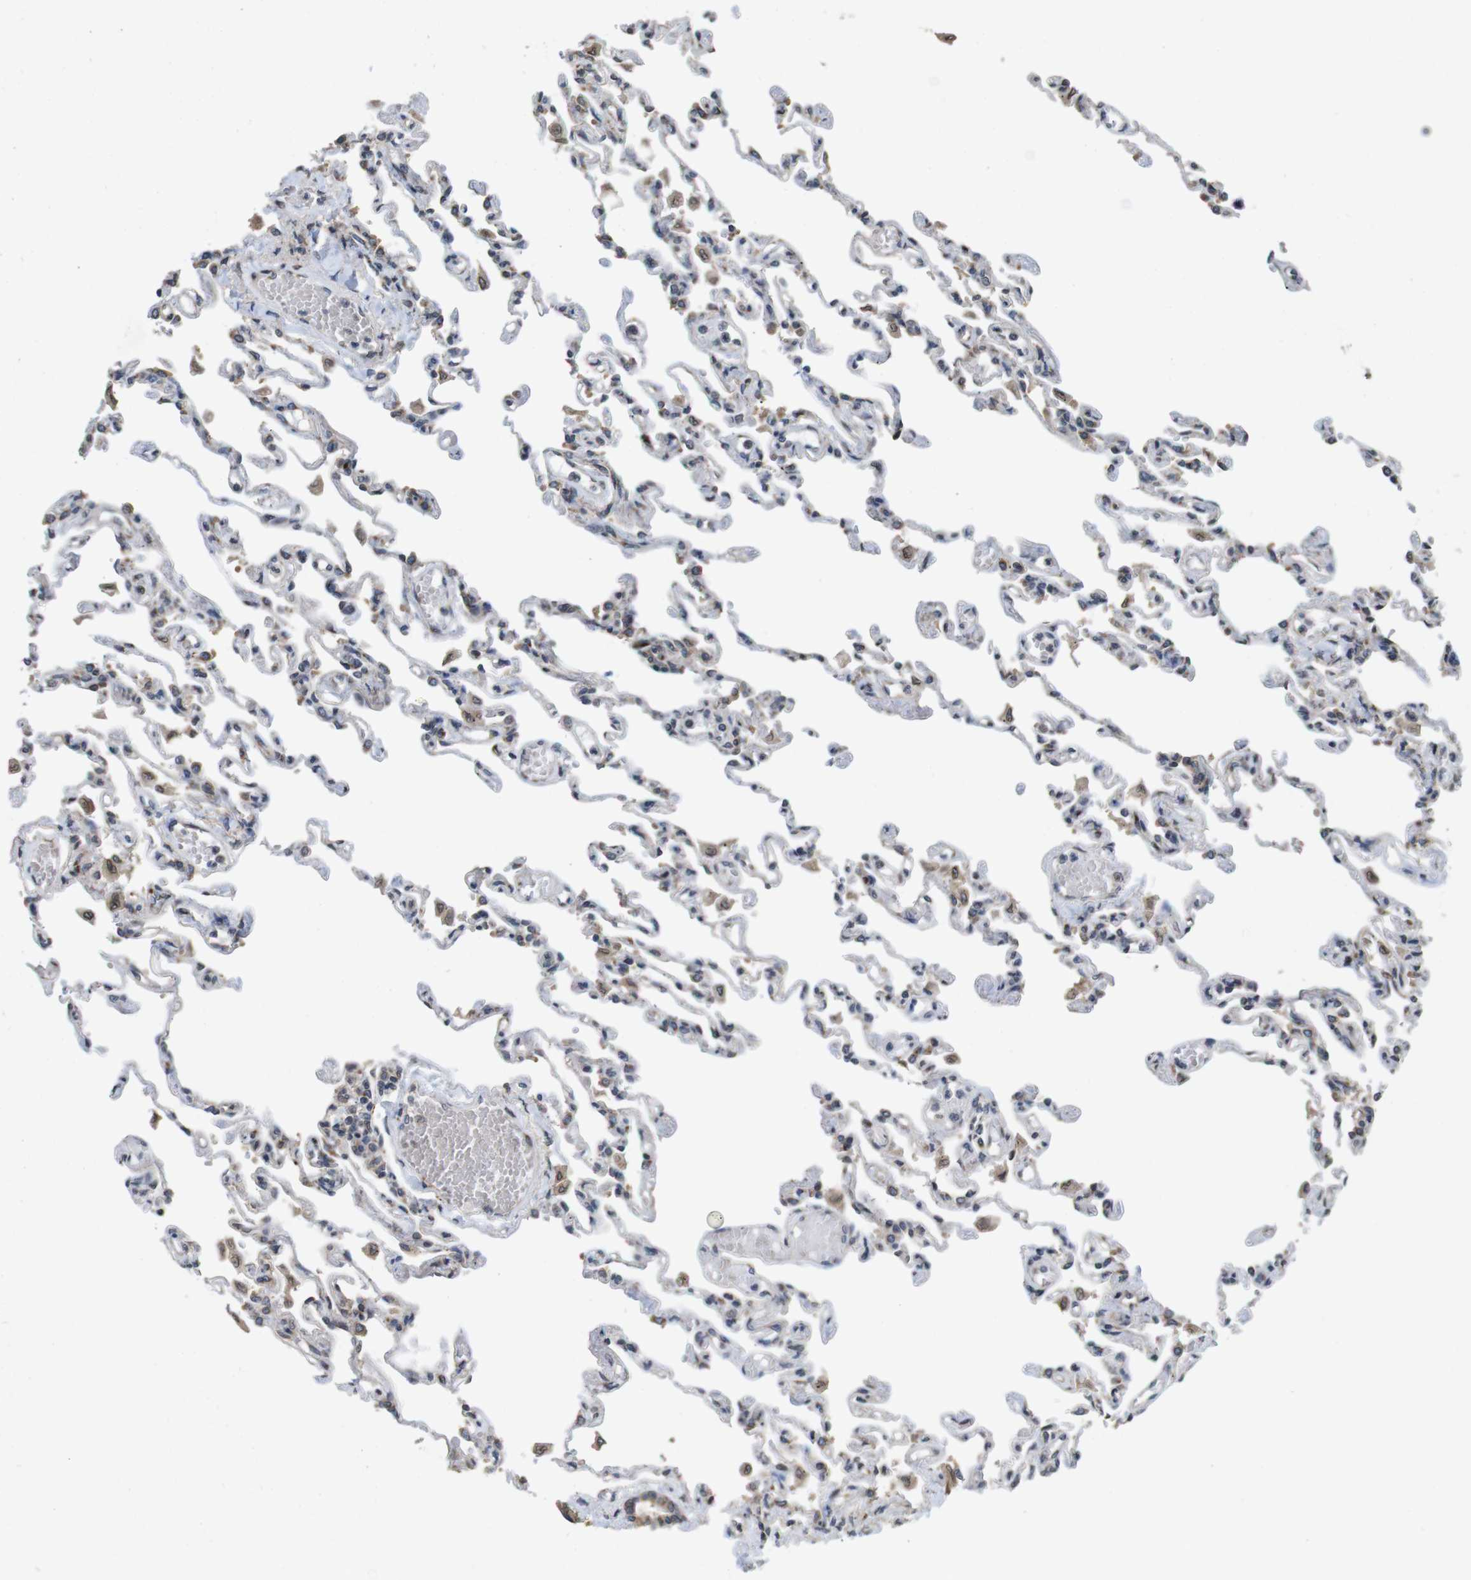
{"staining": {"intensity": "weak", "quantity": "25%-75%", "location": "cytoplasmic/membranous"}, "tissue": "lung", "cell_type": "Alveolar cells", "image_type": "normal", "snomed": [{"axis": "morphology", "description": "Normal tissue, NOS"}, {"axis": "topography", "description": "Lung"}], "caption": "Unremarkable lung was stained to show a protein in brown. There is low levels of weak cytoplasmic/membranous staining in approximately 25%-75% of alveolar cells.", "gene": "EFCAB14", "patient": {"sex": "male", "age": 21}}